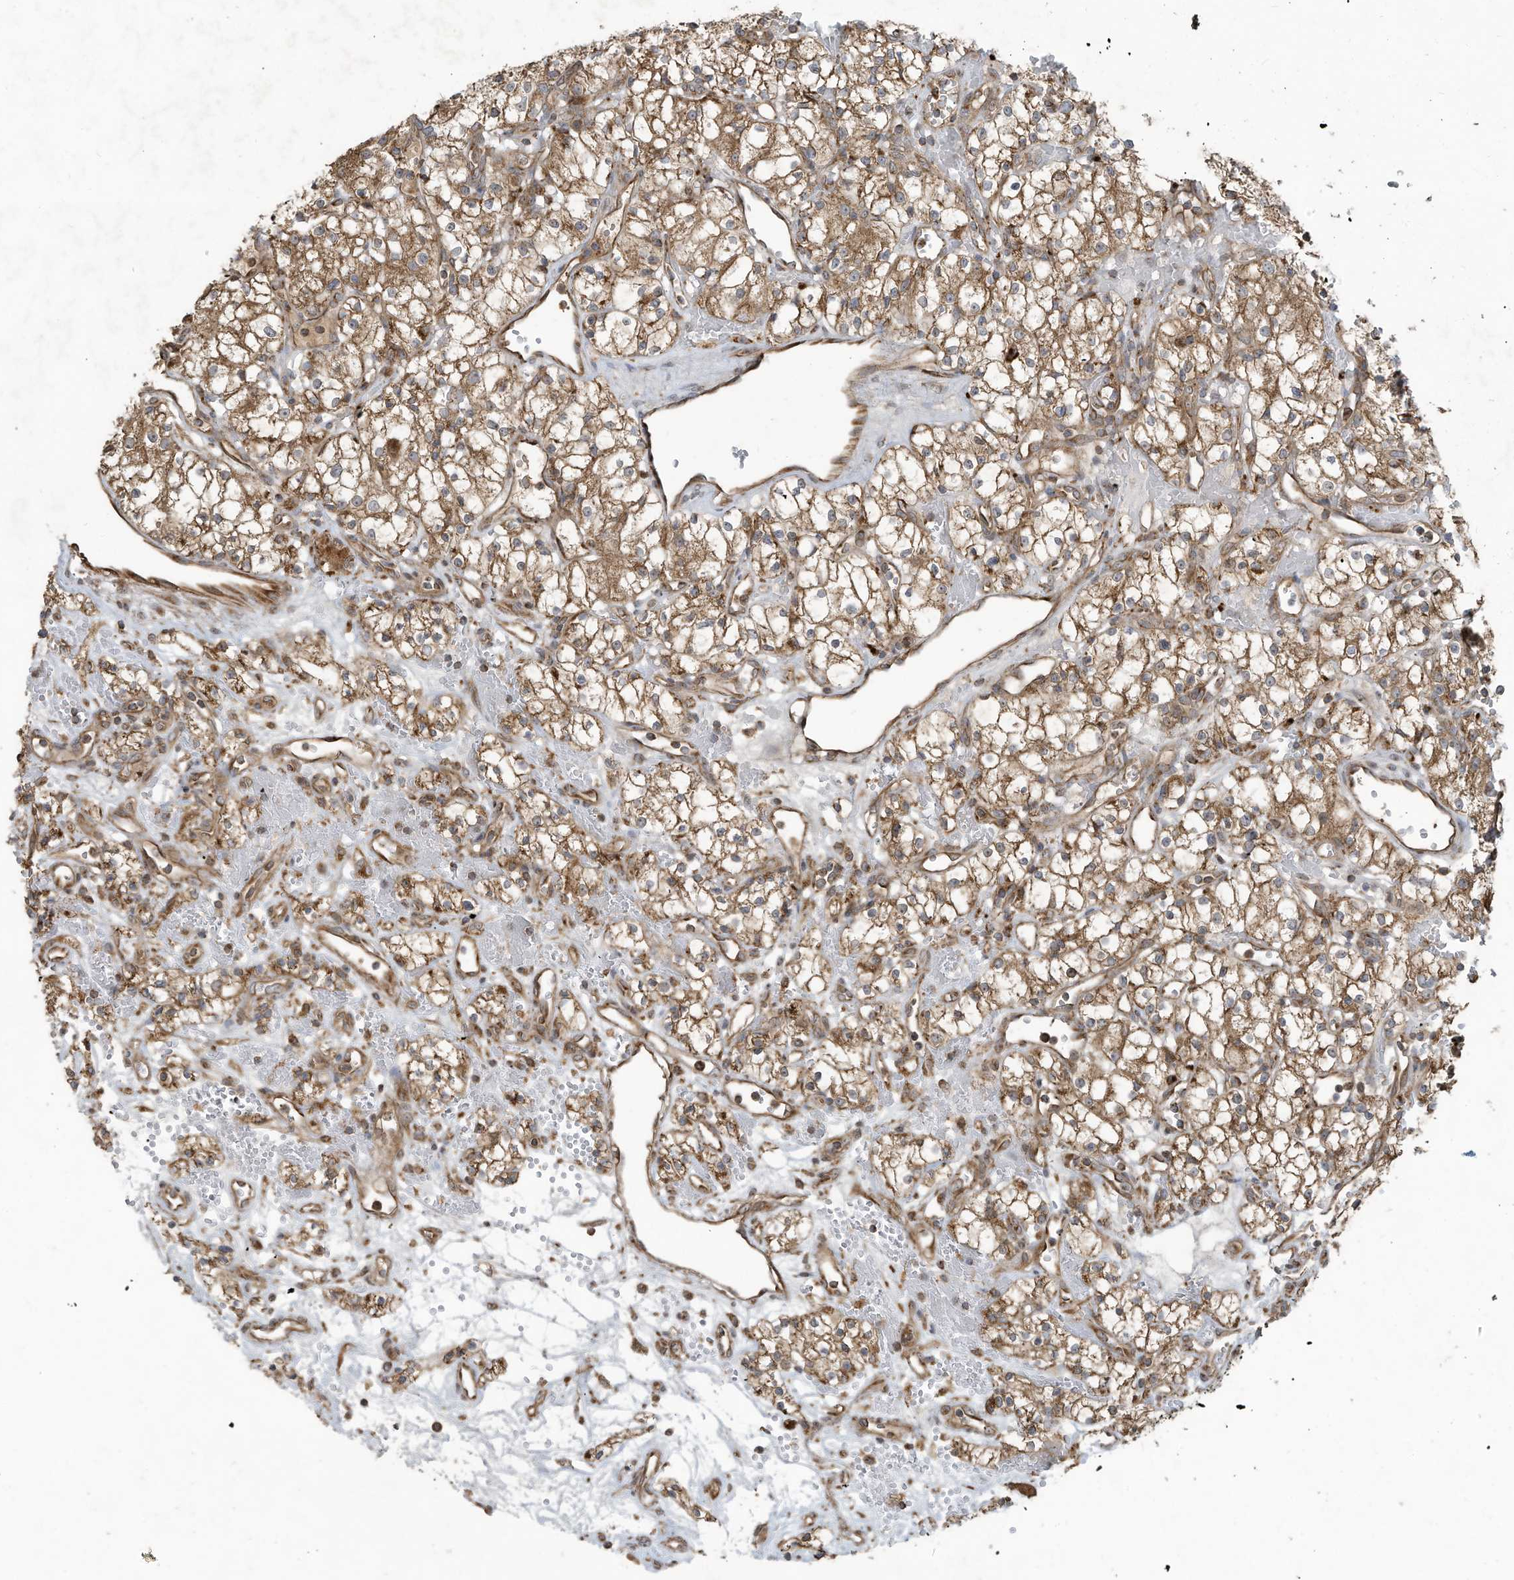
{"staining": {"intensity": "moderate", "quantity": ">75%", "location": "cytoplasmic/membranous"}, "tissue": "renal cancer", "cell_type": "Tumor cells", "image_type": "cancer", "snomed": [{"axis": "morphology", "description": "Adenocarcinoma, NOS"}, {"axis": "topography", "description": "Kidney"}], "caption": "Renal cancer tissue displays moderate cytoplasmic/membranous positivity in about >75% of tumor cells The staining was performed using DAB (3,3'-diaminobenzidine), with brown indicating positive protein expression. Nuclei are stained blue with hematoxylin.", "gene": "C2orf74", "patient": {"sex": "male", "age": 59}}